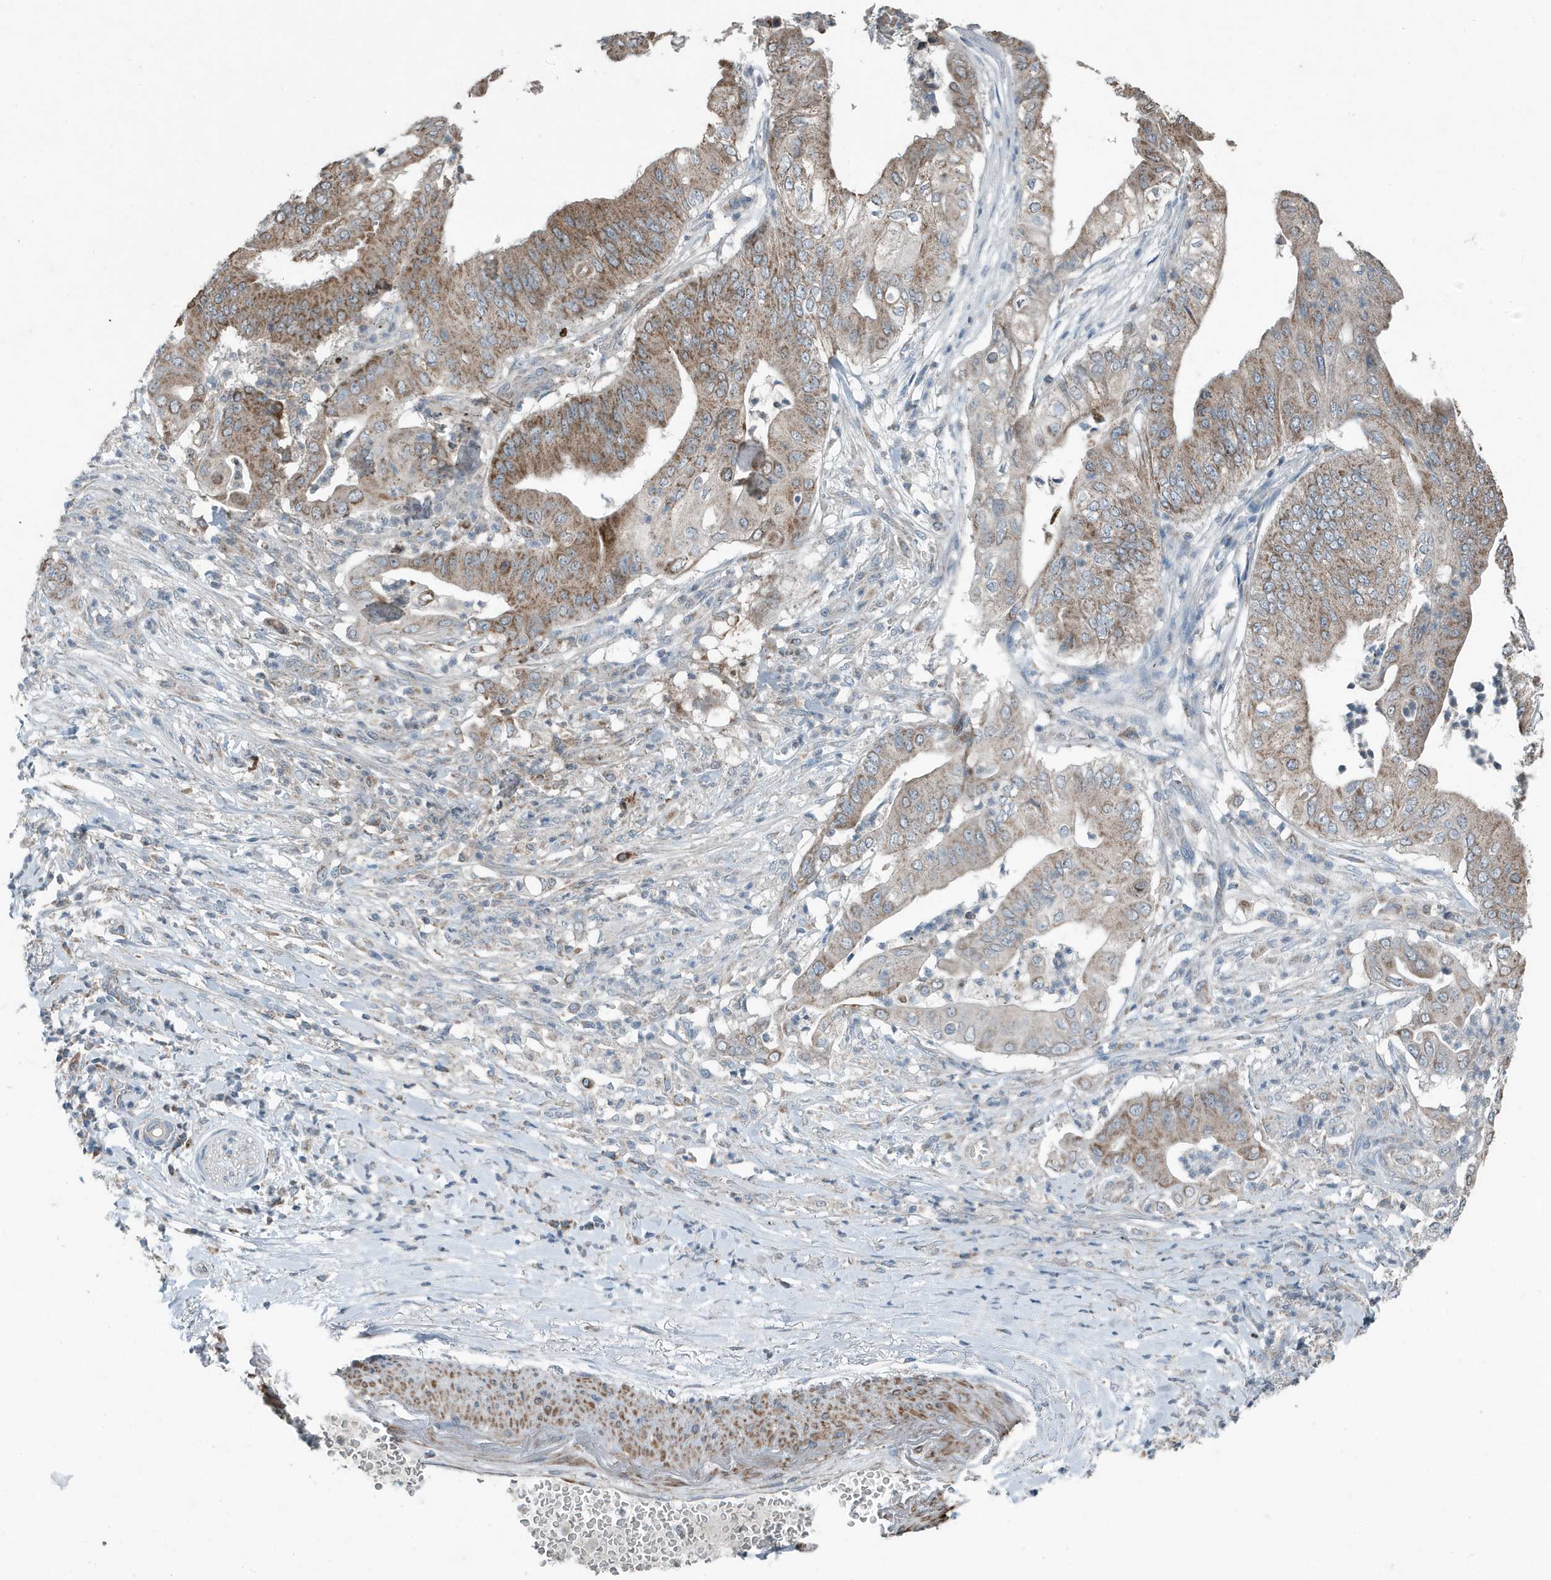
{"staining": {"intensity": "moderate", "quantity": ">75%", "location": "cytoplasmic/membranous"}, "tissue": "pancreatic cancer", "cell_type": "Tumor cells", "image_type": "cancer", "snomed": [{"axis": "morphology", "description": "Adenocarcinoma, NOS"}, {"axis": "topography", "description": "Pancreas"}], "caption": "Tumor cells exhibit medium levels of moderate cytoplasmic/membranous expression in approximately >75% of cells in pancreatic adenocarcinoma.", "gene": "MT-CYB", "patient": {"sex": "female", "age": 77}}